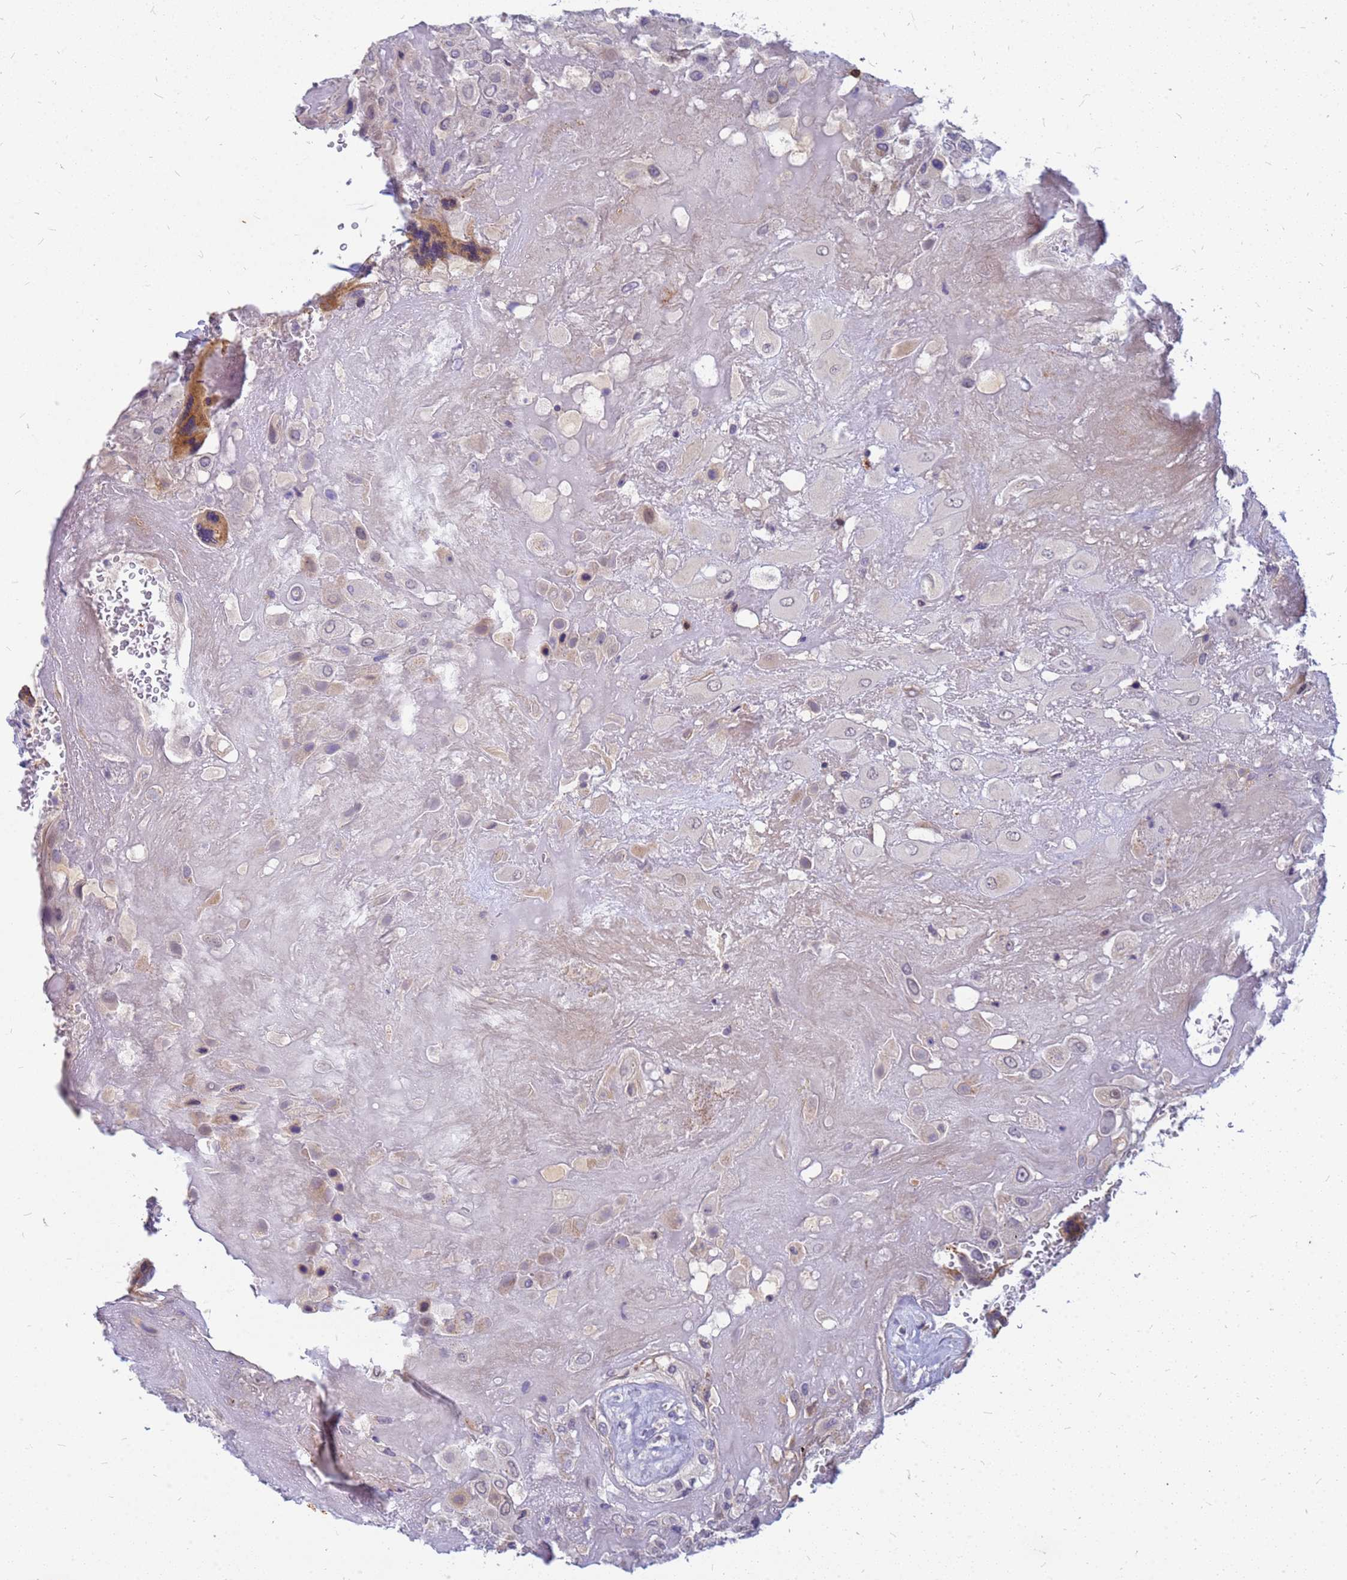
{"staining": {"intensity": "weak", "quantity": "<25%", "location": "cytoplasmic/membranous"}, "tissue": "placenta", "cell_type": "Decidual cells", "image_type": "normal", "snomed": [{"axis": "morphology", "description": "Normal tissue, NOS"}, {"axis": "topography", "description": "Placenta"}], "caption": "High magnification brightfield microscopy of unremarkable placenta stained with DAB (3,3'-diaminobenzidine) (brown) and counterstained with hematoxylin (blue): decidual cells show no significant expression. (Stains: DAB IHC with hematoxylin counter stain, Microscopy: brightfield microscopy at high magnification).", "gene": "SRGAP3", "patient": {"sex": "female", "age": 37}}